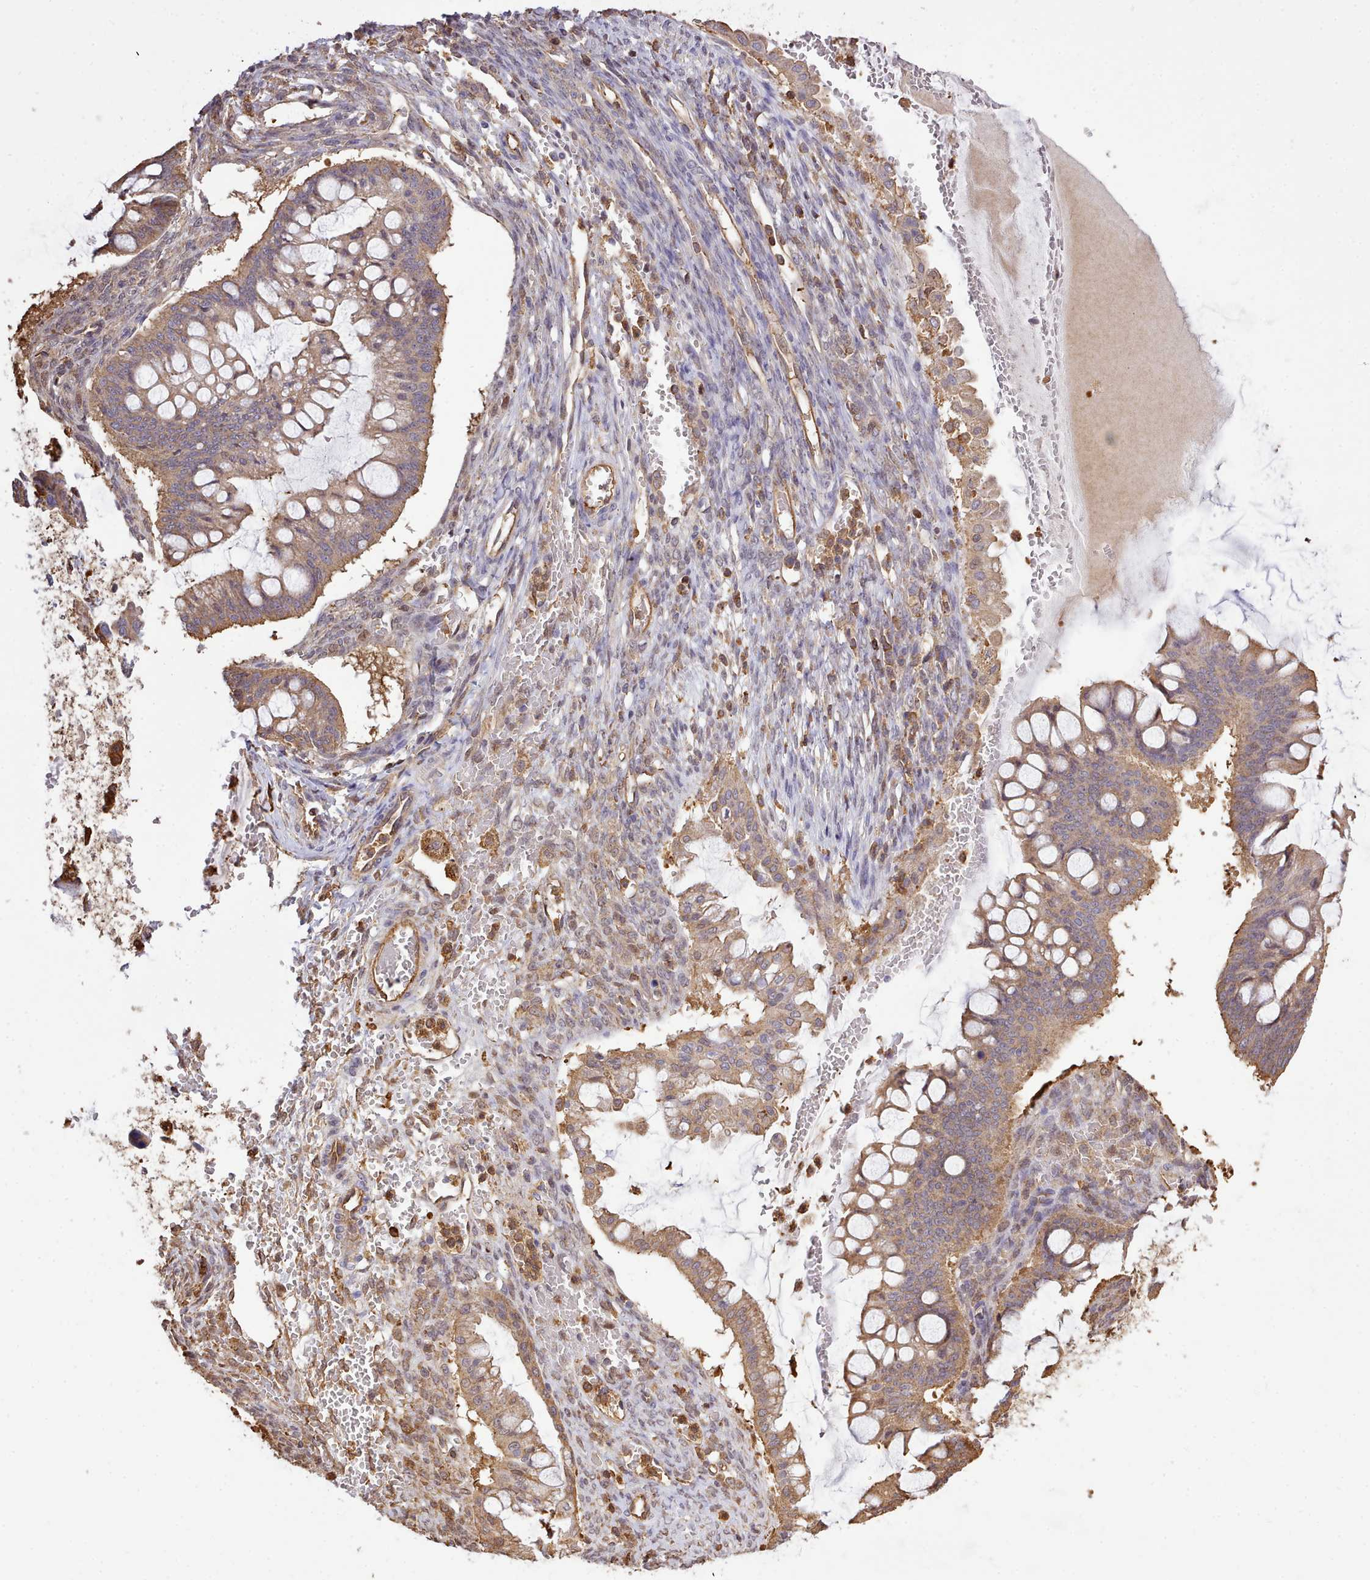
{"staining": {"intensity": "moderate", "quantity": ">75%", "location": "cytoplasmic/membranous"}, "tissue": "ovarian cancer", "cell_type": "Tumor cells", "image_type": "cancer", "snomed": [{"axis": "morphology", "description": "Cystadenocarcinoma, mucinous, NOS"}, {"axis": "topography", "description": "Ovary"}], "caption": "This histopathology image reveals ovarian mucinous cystadenocarcinoma stained with immunohistochemistry (IHC) to label a protein in brown. The cytoplasmic/membranous of tumor cells show moderate positivity for the protein. Nuclei are counter-stained blue.", "gene": "CAPZA1", "patient": {"sex": "female", "age": 73}}